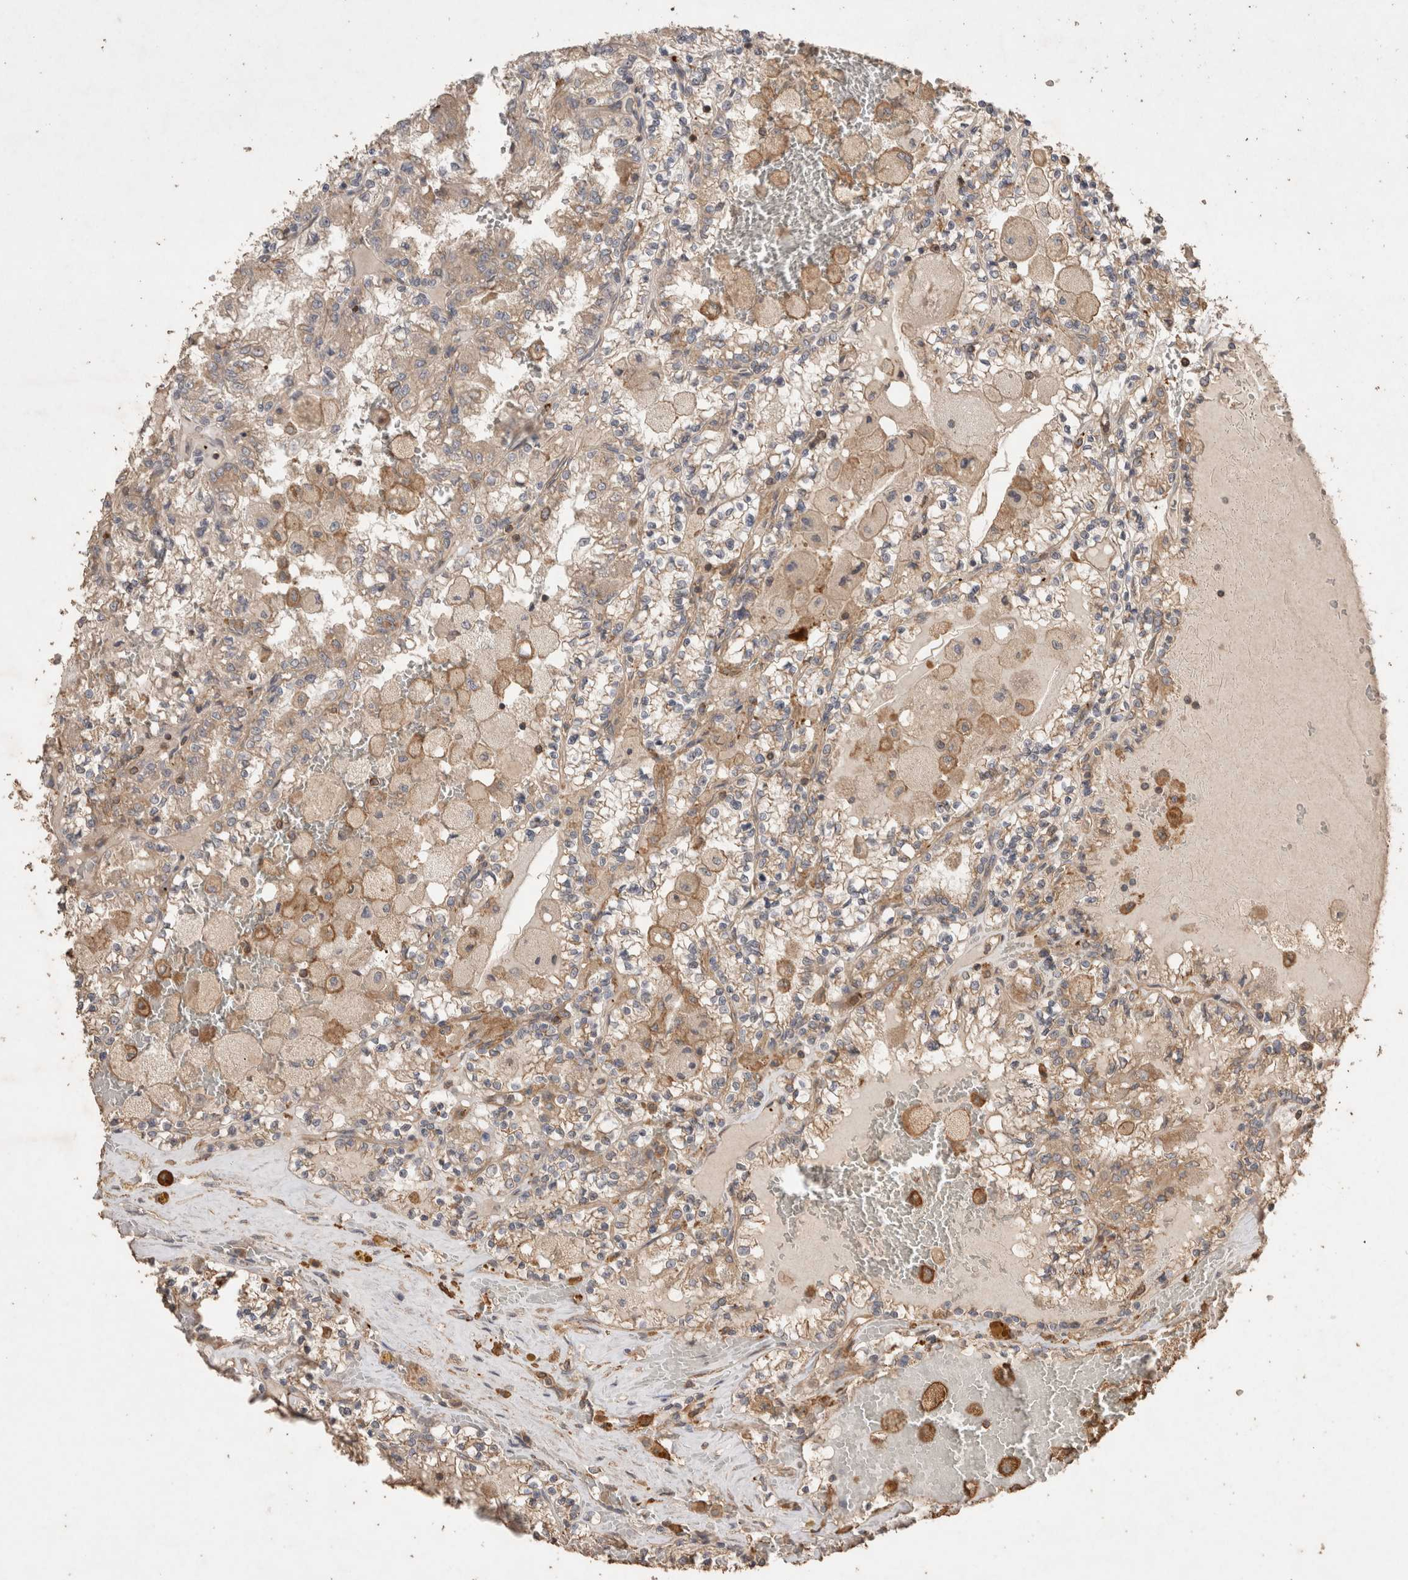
{"staining": {"intensity": "weak", "quantity": "25%-75%", "location": "cytoplasmic/membranous"}, "tissue": "renal cancer", "cell_type": "Tumor cells", "image_type": "cancer", "snomed": [{"axis": "morphology", "description": "Adenocarcinoma, NOS"}, {"axis": "topography", "description": "Kidney"}], "caption": "DAB immunohistochemical staining of human renal cancer (adenocarcinoma) reveals weak cytoplasmic/membranous protein expression in approximately 25%-75% of tumor cells. The staining was performed using DAB, with brown indicating positive protein expression. Nuclei are stained blue with hematoxylin.", "gene": "SNX31", "patient": {"sex": "female", "age": 56}}